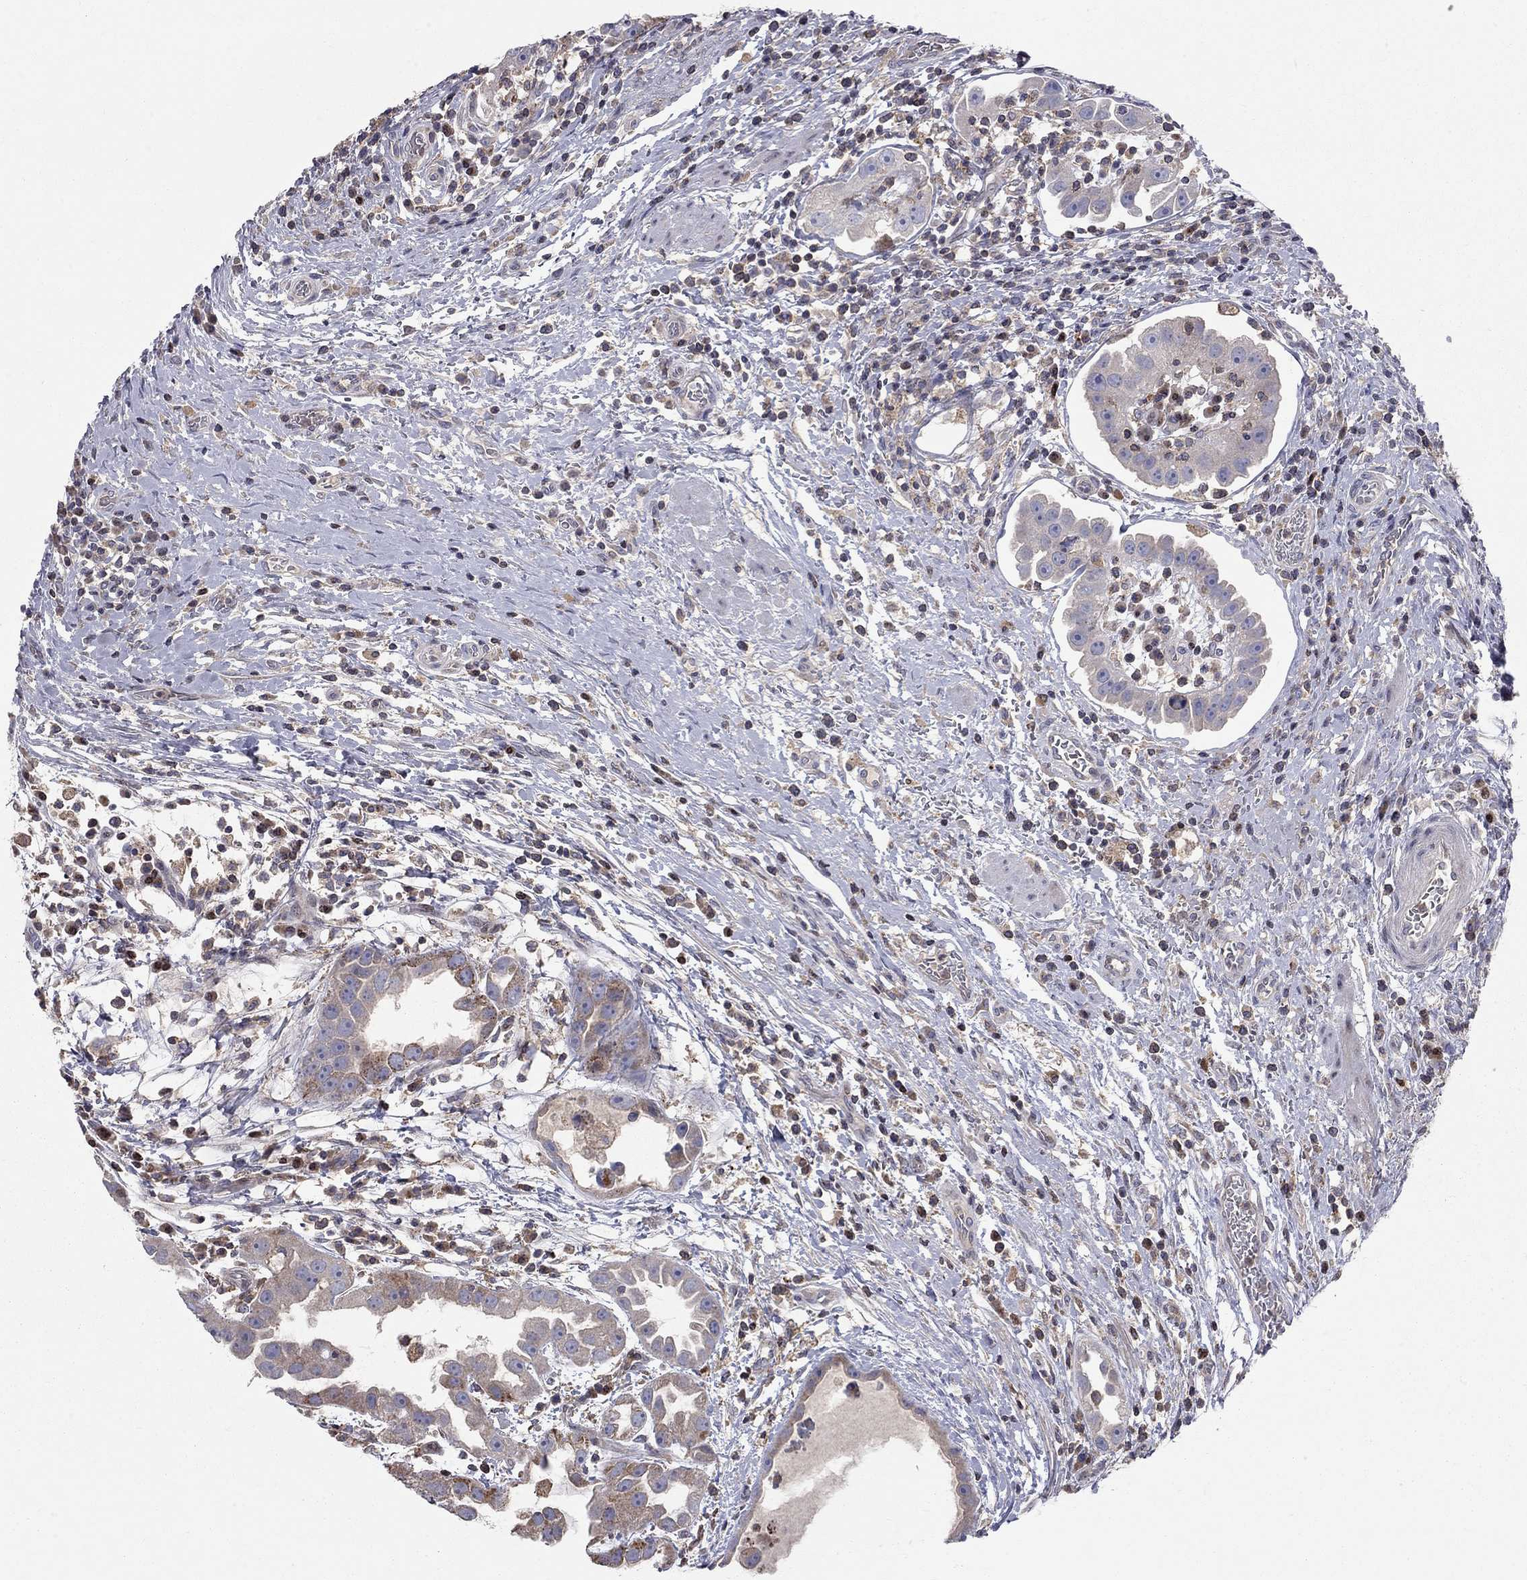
{"staining": {"intensity": "strong", "quantity": "<25%", "location": "cytoplasmic/membranous"}, "tissue": "urothelial cancer", "cell_type": "Tumor cells", "image_type": "cancer", "snomed": [{"axis": "morphology", "description": "Urothelial carcinoma, High grade"}, {"axis": "topography", "description": "Urinary bladder"}], "caption": "Immunohistochemistry (DAB (3,3'-diaminobenzidine)) staining of high-grade urothelial carcinoma exhibits strong cytoplasmic/membranous protein positivity in about <25% of tumor cells. The staining was performed using DAB, with brown indicating positive protein expression. Nuclei are stained blue with hematoxylin.", "gene": "ERN2", "patient": {"sex": "female", "age": 41}}